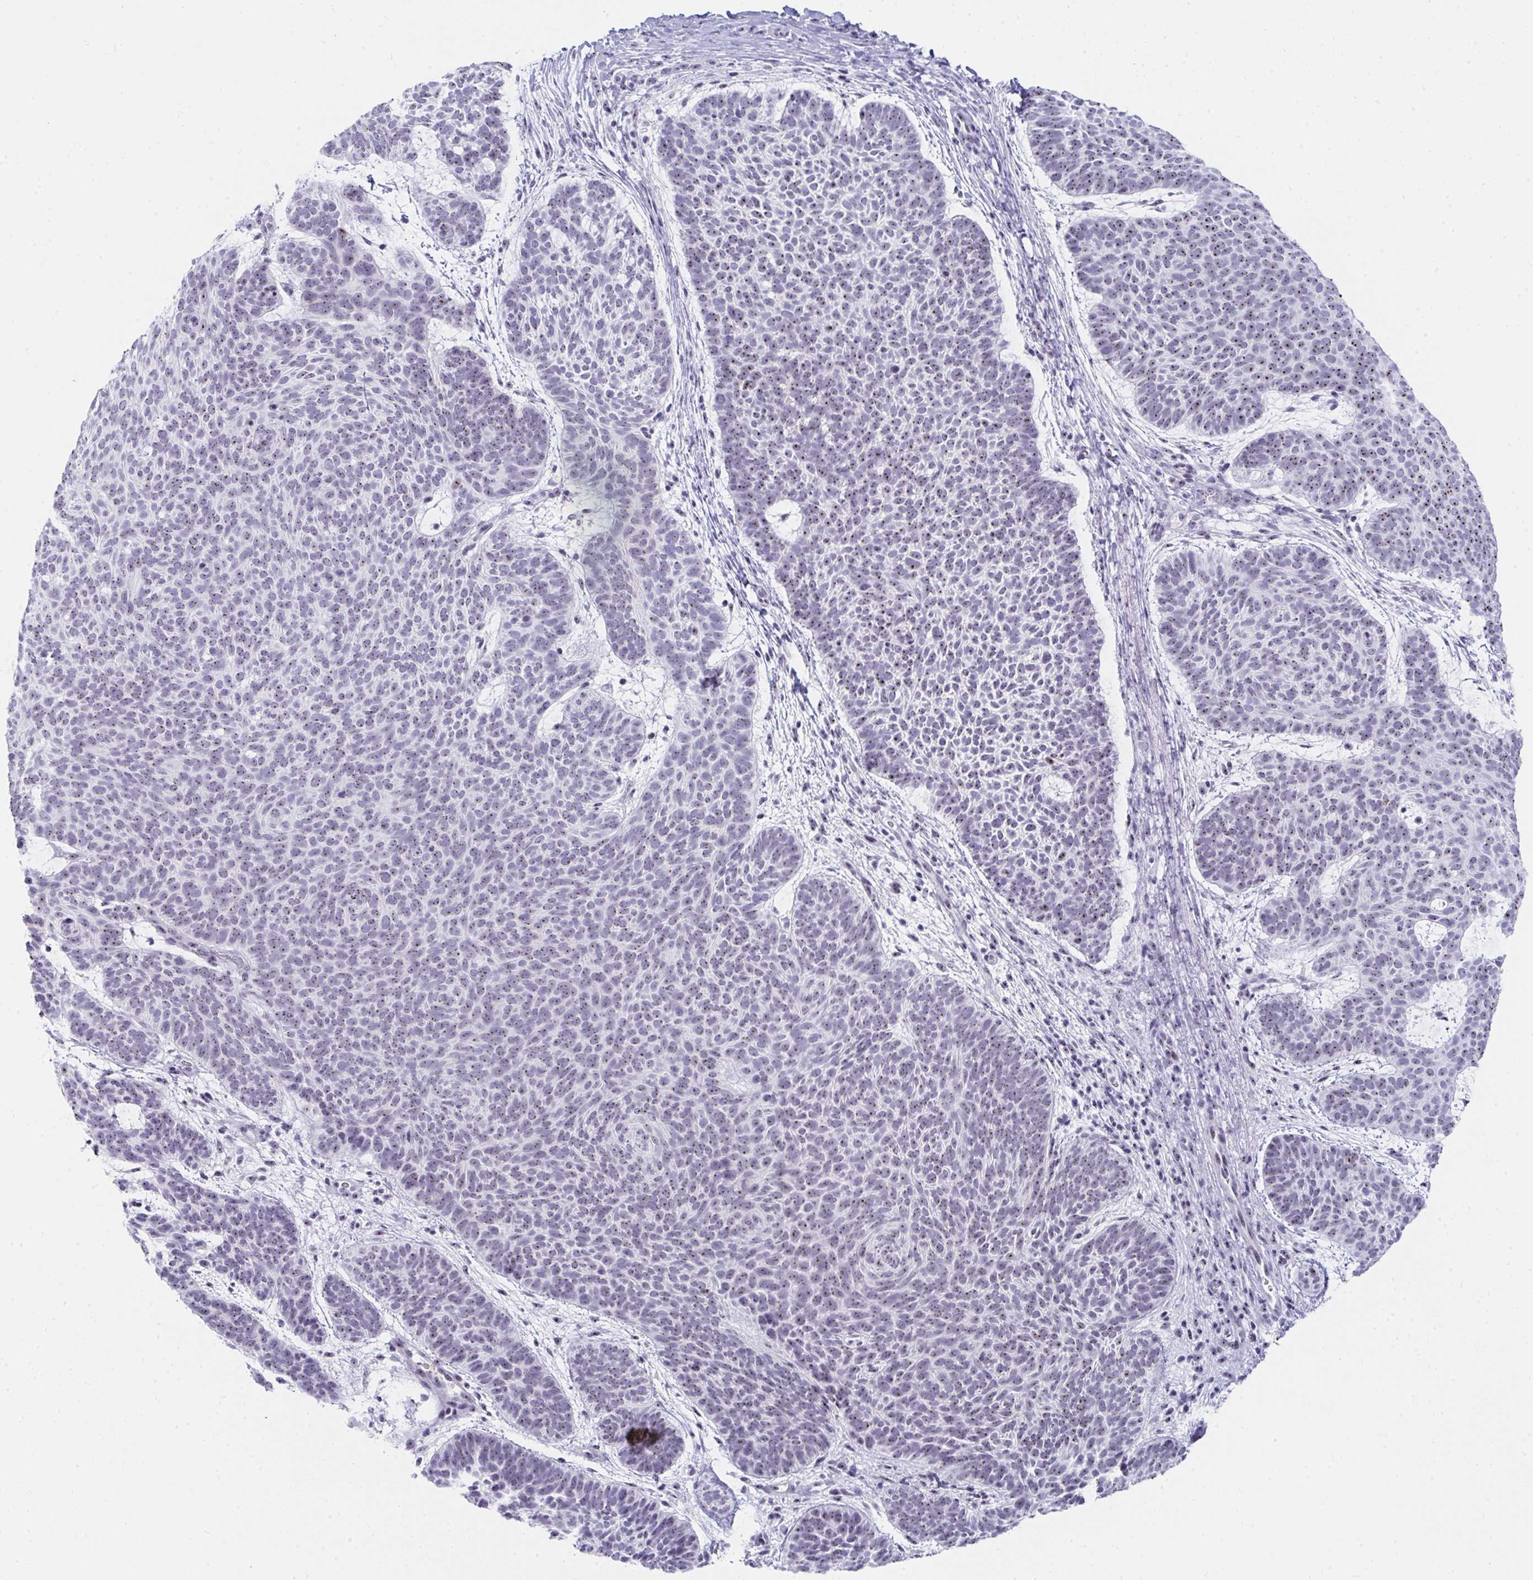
{"staining": {"intensity": "moderate", "quantity": ">75%", "location": "nuclear"}, "tissue": "skin cancer", "cell_type": "Tumor cells", "image_type": "cancer", "snomed": [{"axis": "morphology", "description": "Basal cell carcinoma"}, {"axis": "topography", "description": "Skin"}, {"axis": "topography", "description": "Skin of face"}], "caption": "Skin cancer stained with DAB immunohistochemistry reveals medium levels of moderate nuclear positivity in approximately >75% of tumor cells.", "gene": "NOP10", "patient": {"sex": "male", "age": 73}}